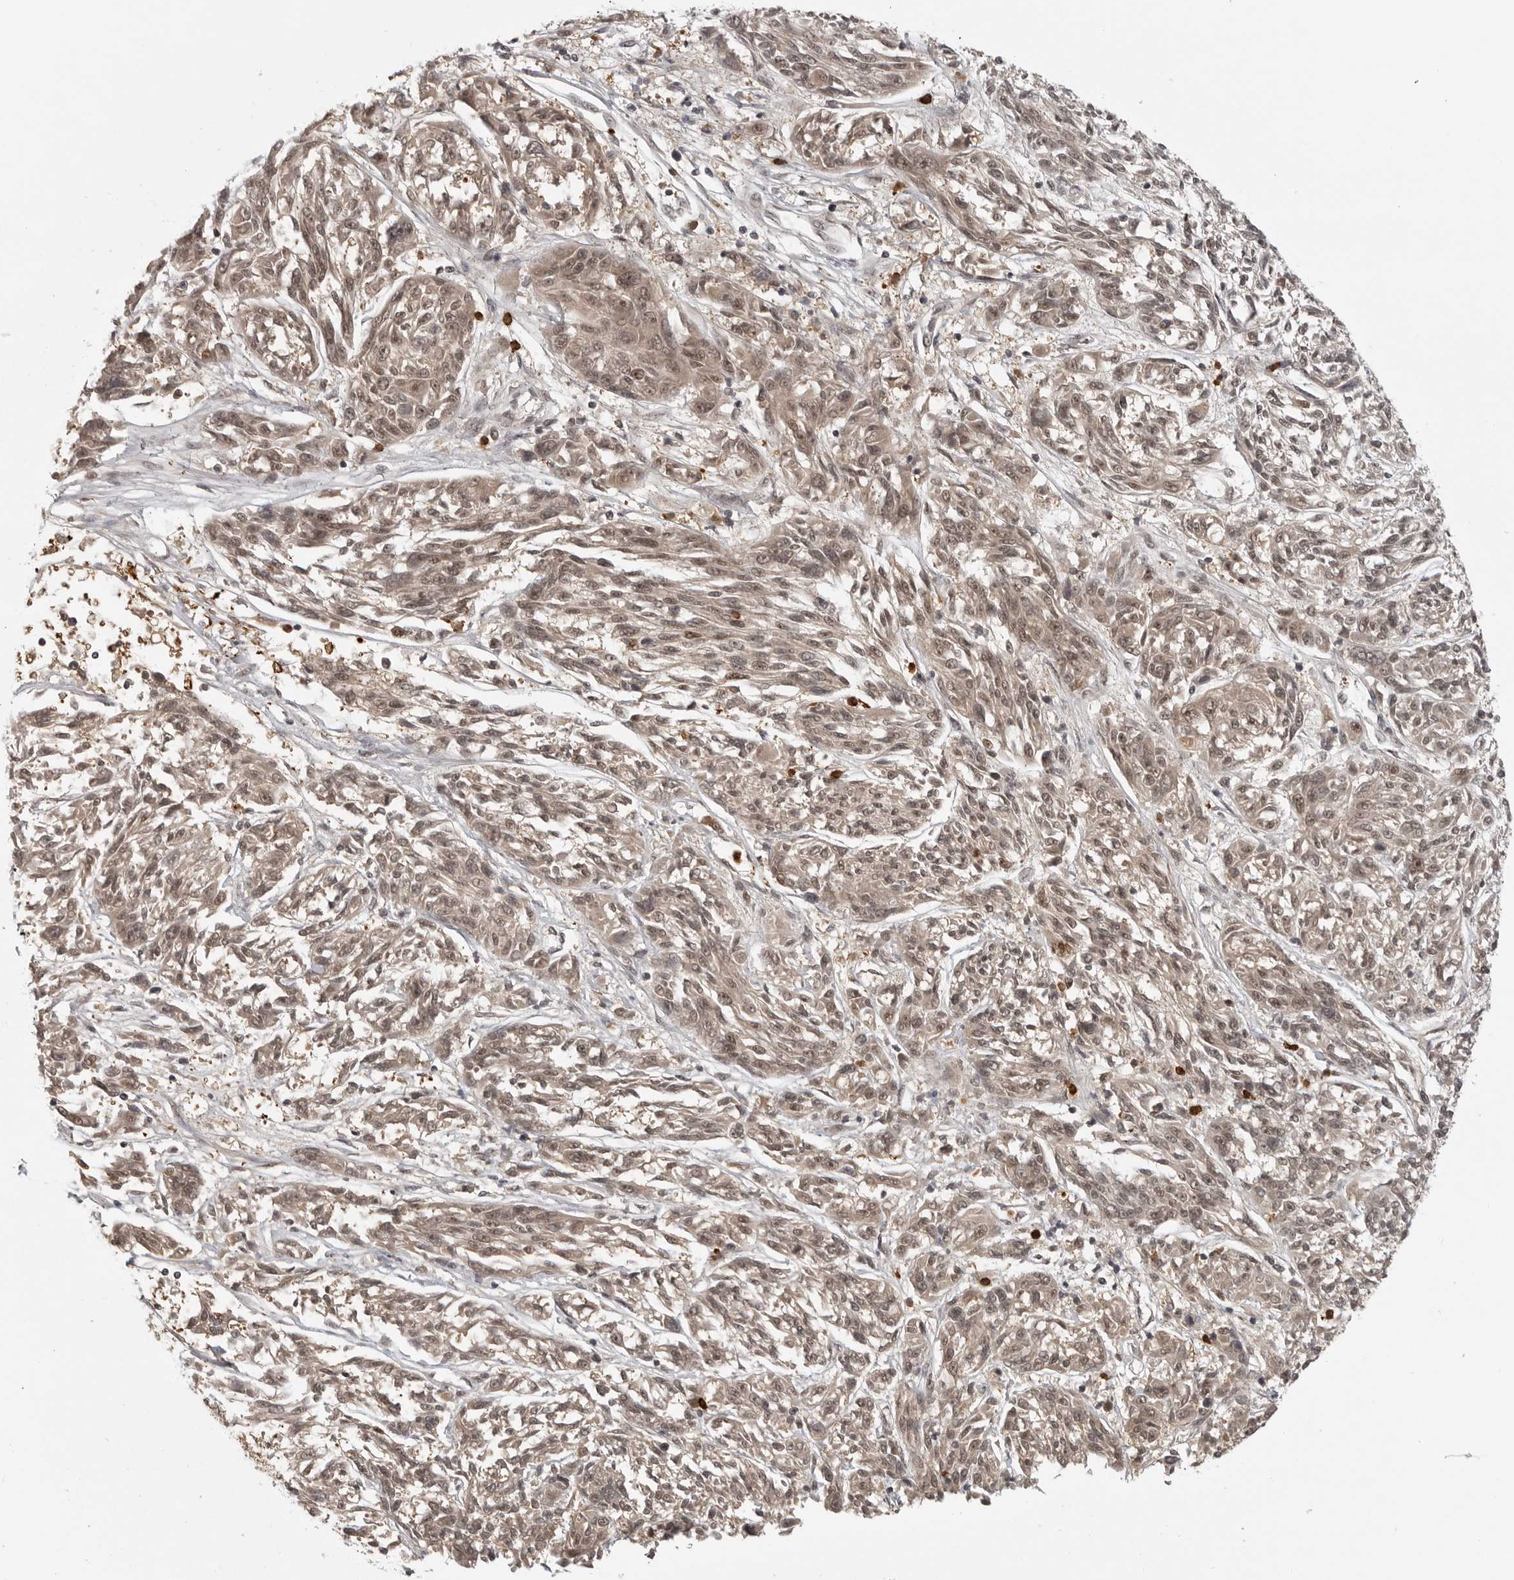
{"staining": {"intensity": "weak", "quantity": ">75%", "location": "cytoplasmic/membranous,nuclear"}, "tissue": "melanoma", "cell_type": "Tumor cells", "image_type": "cancer", "snomed": [{"axis": "morphology", "description": "Malignant melanoma, NOS"}, {"axis": "topography", "description": "Skin"}], "caption": "There is low levels of weak cytoplasmic/membranous and nuclear positivity in tumor cells of malignant melanoma, as demonstrated by immunohistochemical staining (brown color).", "gene": "PEG3", "patient": {"sex": "male", "age": 53}}